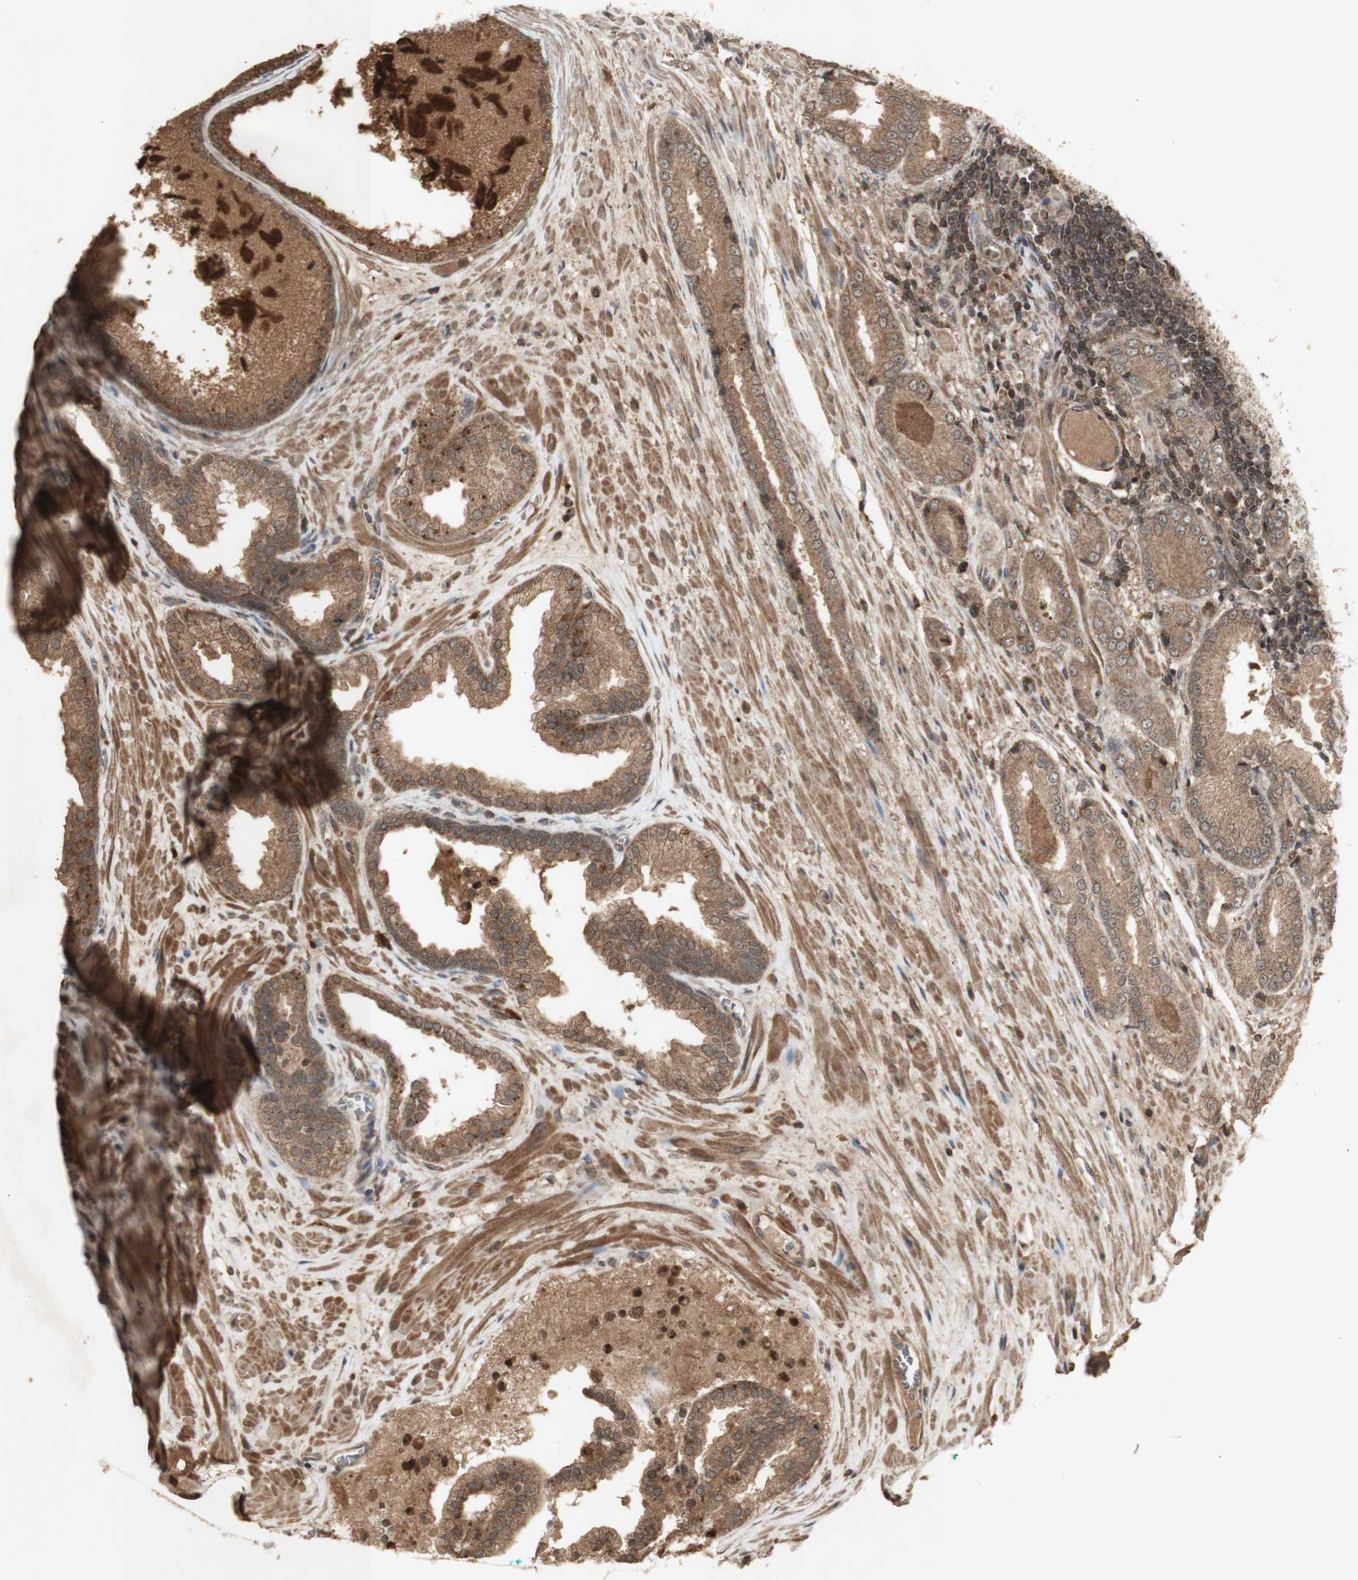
{"staining": {"intensity": "moderate", "quantity": ">75%", "location": "cytoplasmic/membranous"}, "tissue": "prostate cancer", "cell_type": "Tumor cells", "image_type": "cancer", "snomed": [{"axis": "morphology", "description": "Adenocarcinoma, High grade"}, {"axis": "topography", "description": "Prostate"}], "caption": "IHC histopathology image of neoplastic tissue: human prostate cancer stained using IHC demonstrates medium levels of moderate protein expression localized specifically in the cytoplasmic/membranous of tumor cells, appearing as a cytoplasmic/membranous brown color.", "gene": "INS", "patient": {"sex": "male", "age": 59}}